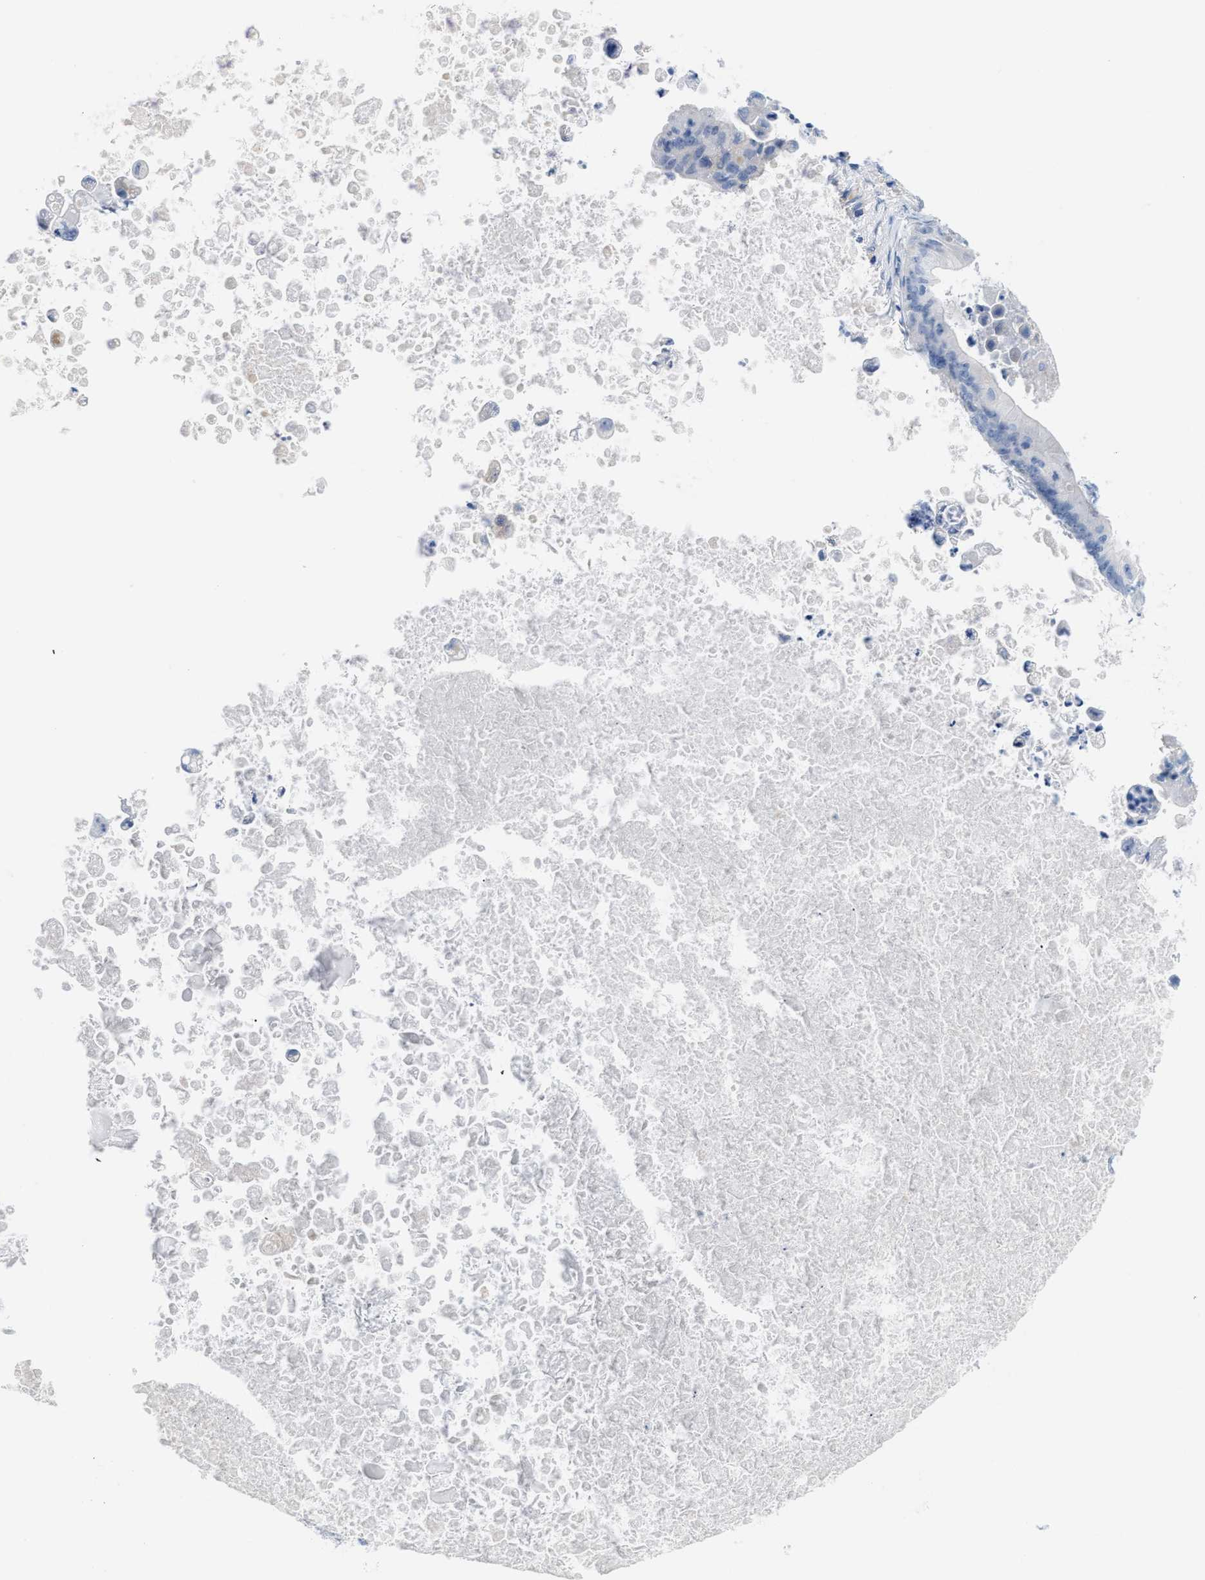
{"staining": {"intensity": "negative", "quantity": "none", "location": "none"}, "tissue": "ovarian cancer", "cell_type": "Tumor cells", "image_type": "cancer", "snomed": [{"axis": "morphology", "description": "Cystadenocarcinoma, mucinous, NOS"}, {"axis": "topography", "description": "Ovary"}], "caption": "Tumor cells show no significant protein expression in ovarian cancer (mucinous cystadenocarcinoma).", "gene": "SLC3A2", "patient": {"sex": "female", "age": 37}}